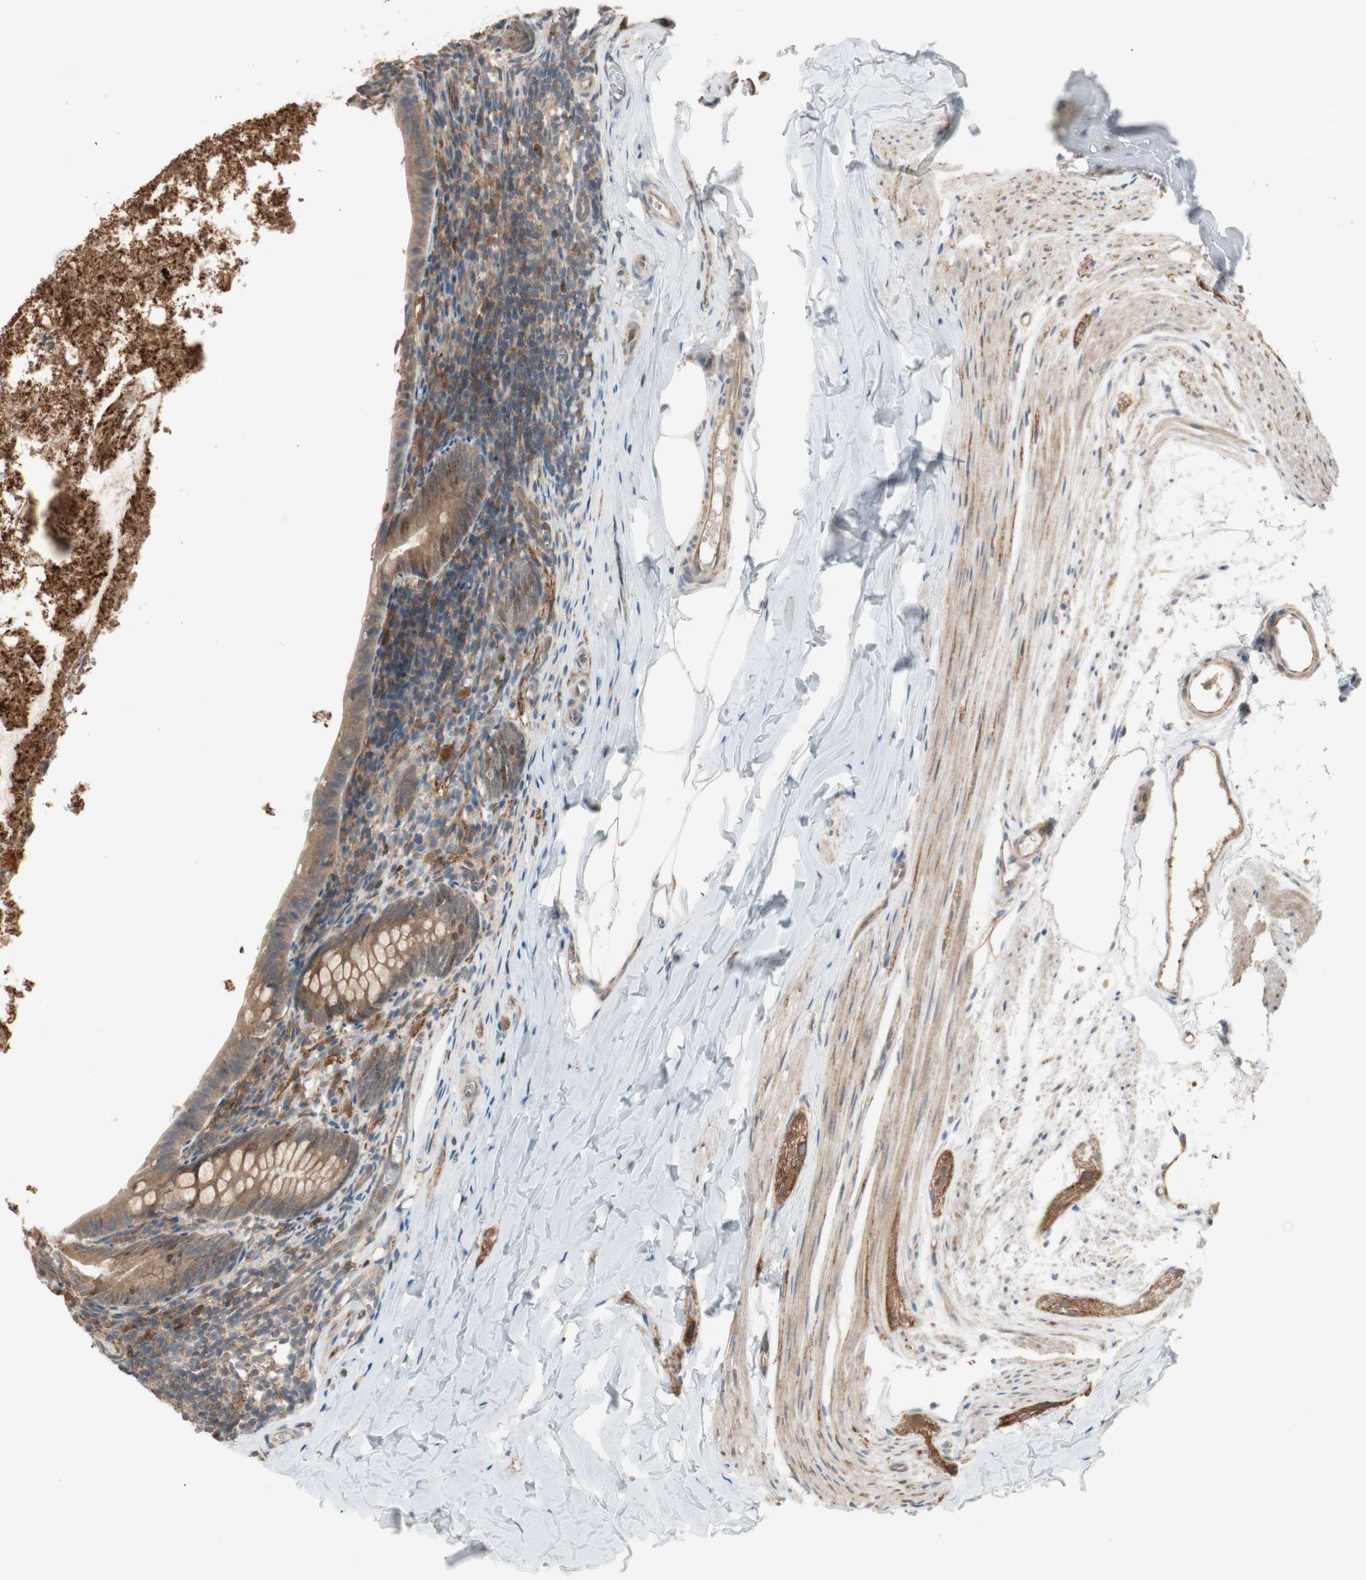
{"staining": {"intensity": "weak", "quantity": ">75%", "location": "cytoplasmic/membranous"}, "tissue": "appendix", "cell_type": "Glandular cells", "image_type": "normal", "snomed": [{"axis": "morphology", "description": "Normal tissue, NOS"}, {"axis": "topography", "description": "Appendix"}], "caption": "Protein staining exhibits weak cytoplasmic/membranous positivity in approximately >75% of glandular cells in unremarkable appendix.", "gene": "ATP6AP2", "patient": {"sex": "female", "age": 10}}